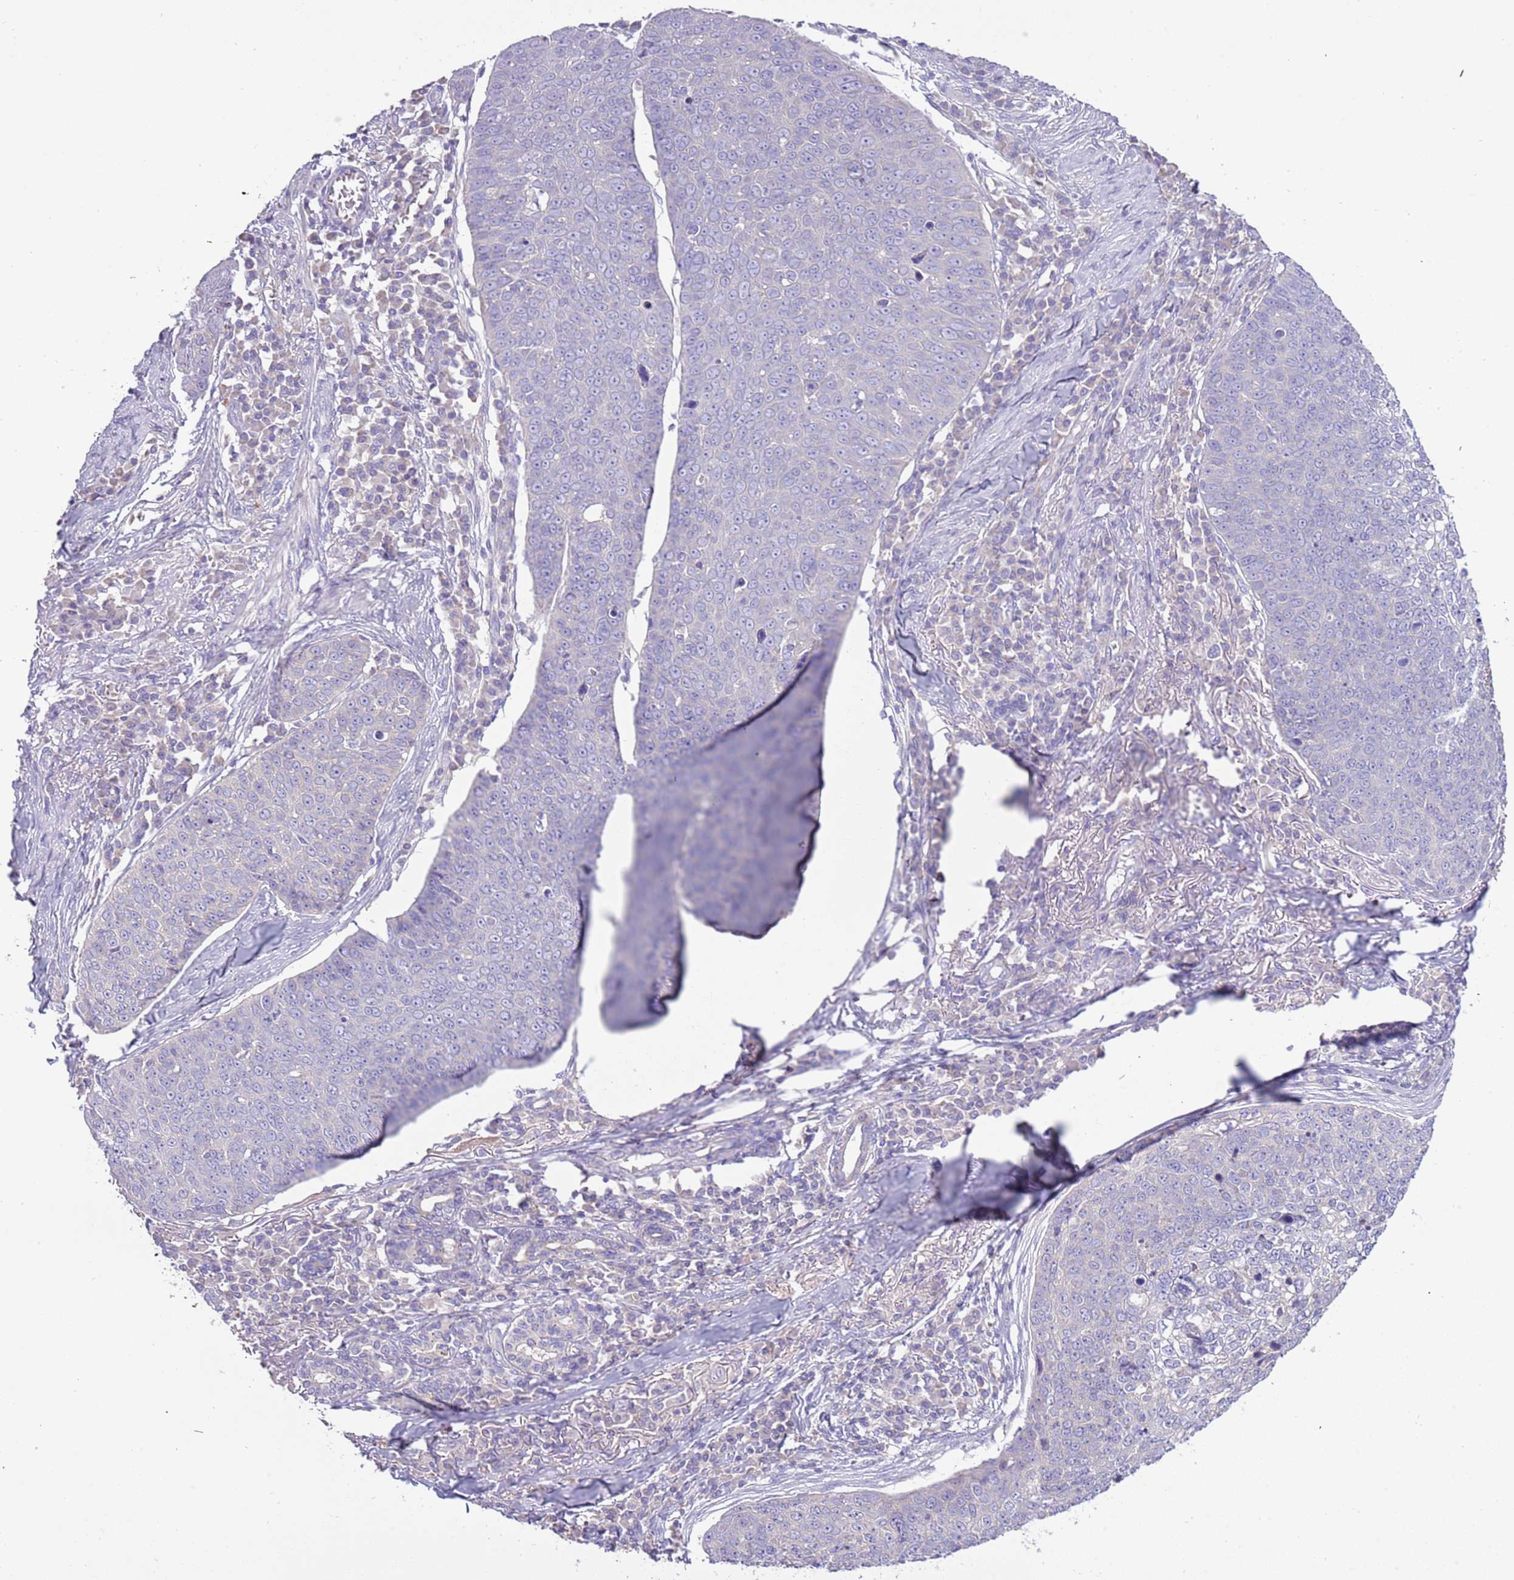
{"staining": {"intensity": "negative", "quantity": "none", "location": "none"}, "tissue": "skin cancer", "cell_type": "Tumor cells", "image_type": "cancer", "snomed": [{"axis": "morphology", "description": "Squamous cell carcinoma, NOS"}, {"axis": "topography", "description": "Skin"}], "caption": "A photomicrograph of skin cancer stained for a protein demonstrates no brown staining in tumor cells. Nuclei are stained in blue.", "gene": "STIP1", "patient": {"sex": "male", "age": 71}}